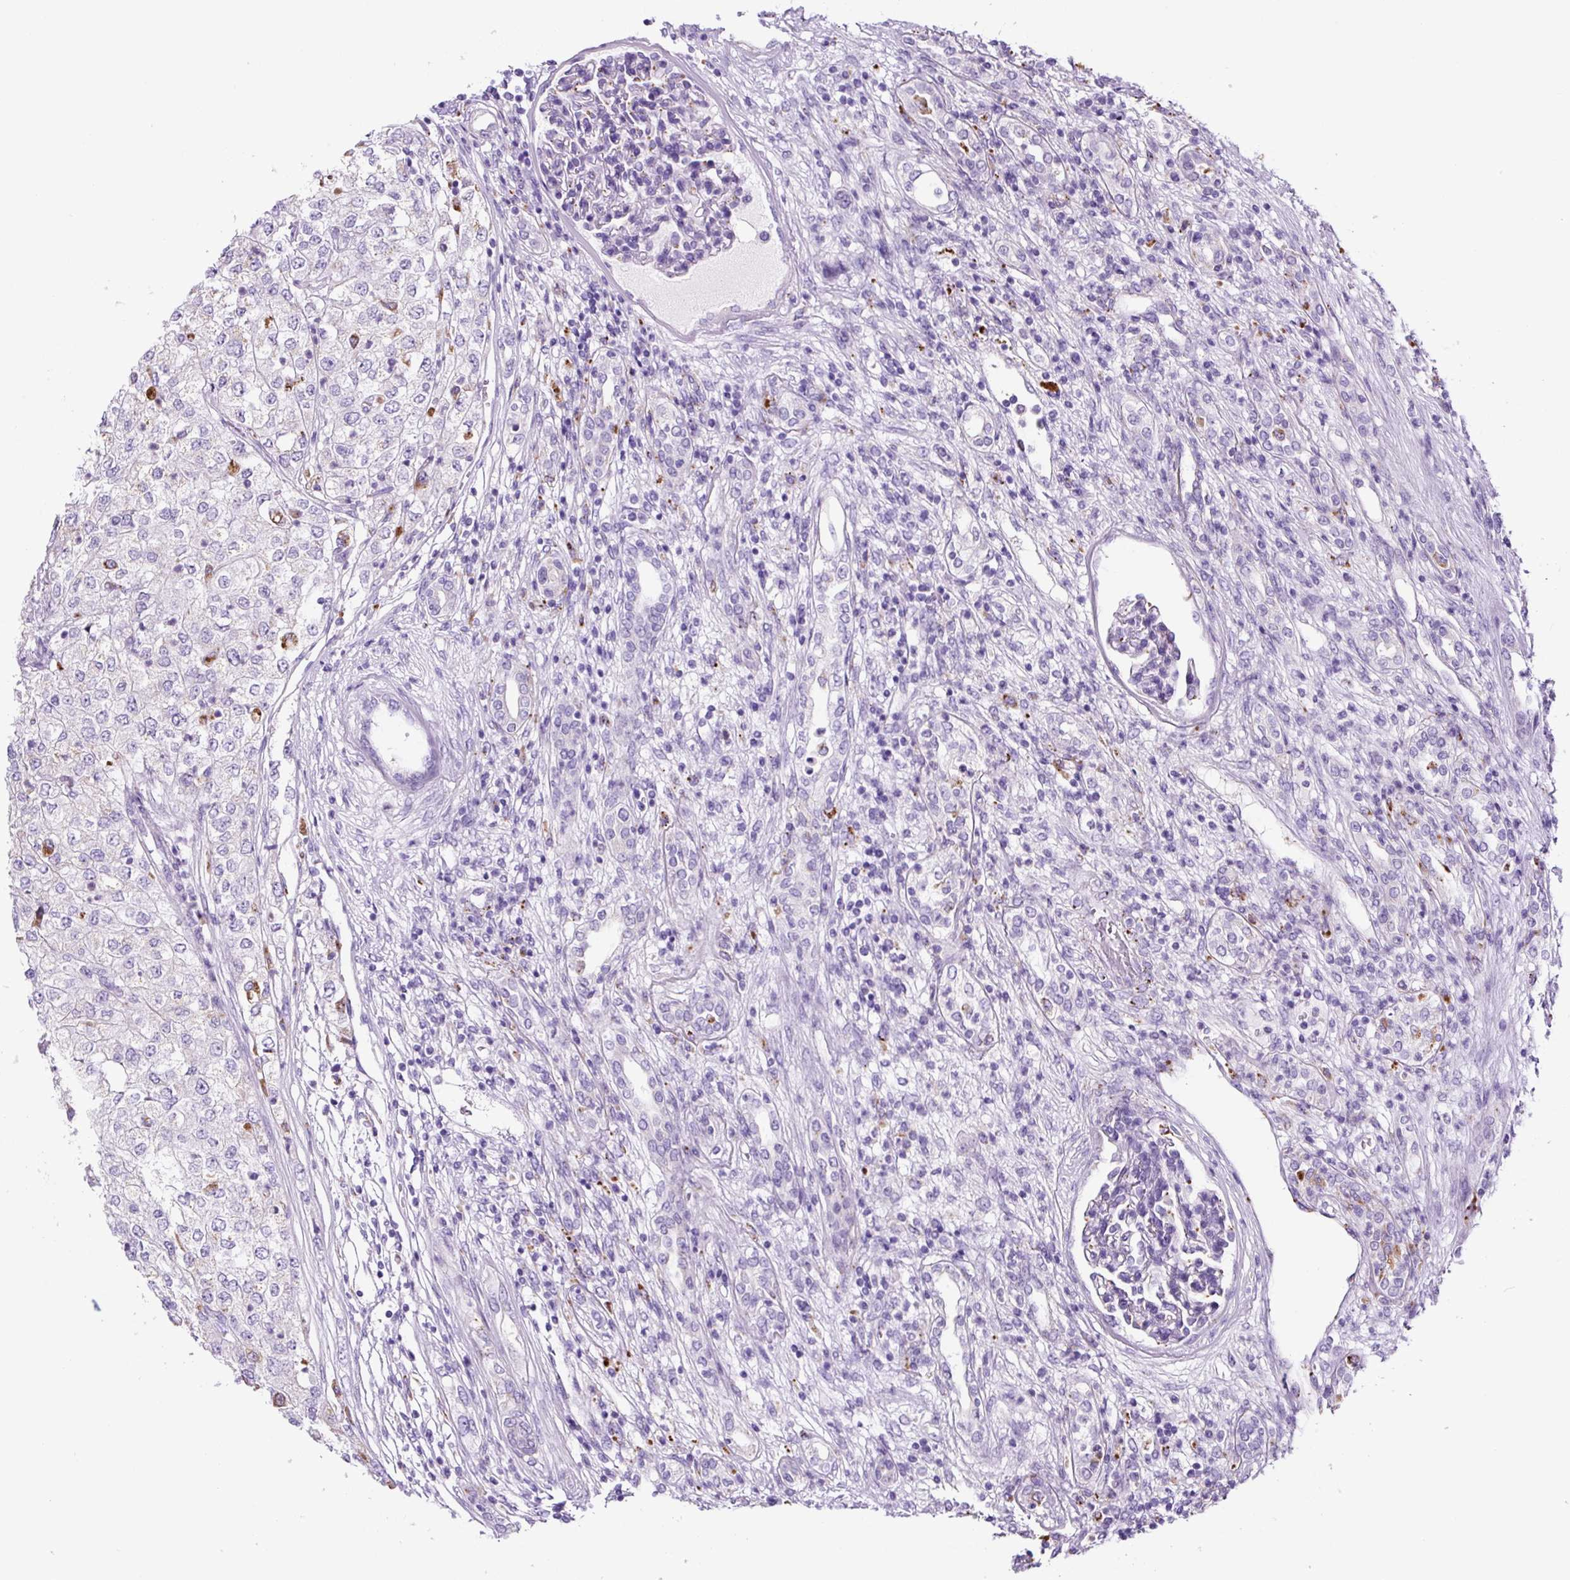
{"staining": {"intensity": "negative", "quantity": "none", "location": "none"}, "tissue": "renal cancer", "cell_type": "Tumor cells", "image_type": "cancer", "snomed": [{"axis": "morphology", "description": "Adenocarcinoma, NOS"}, {"axis": "topography", "description": "Kidney"}], "caption": "Tumor cells show no significant expression in renal cancer. Nuclei are stained in blue.", "gene": "LCN10", "patient": {"sex": "female", "age": 54}}